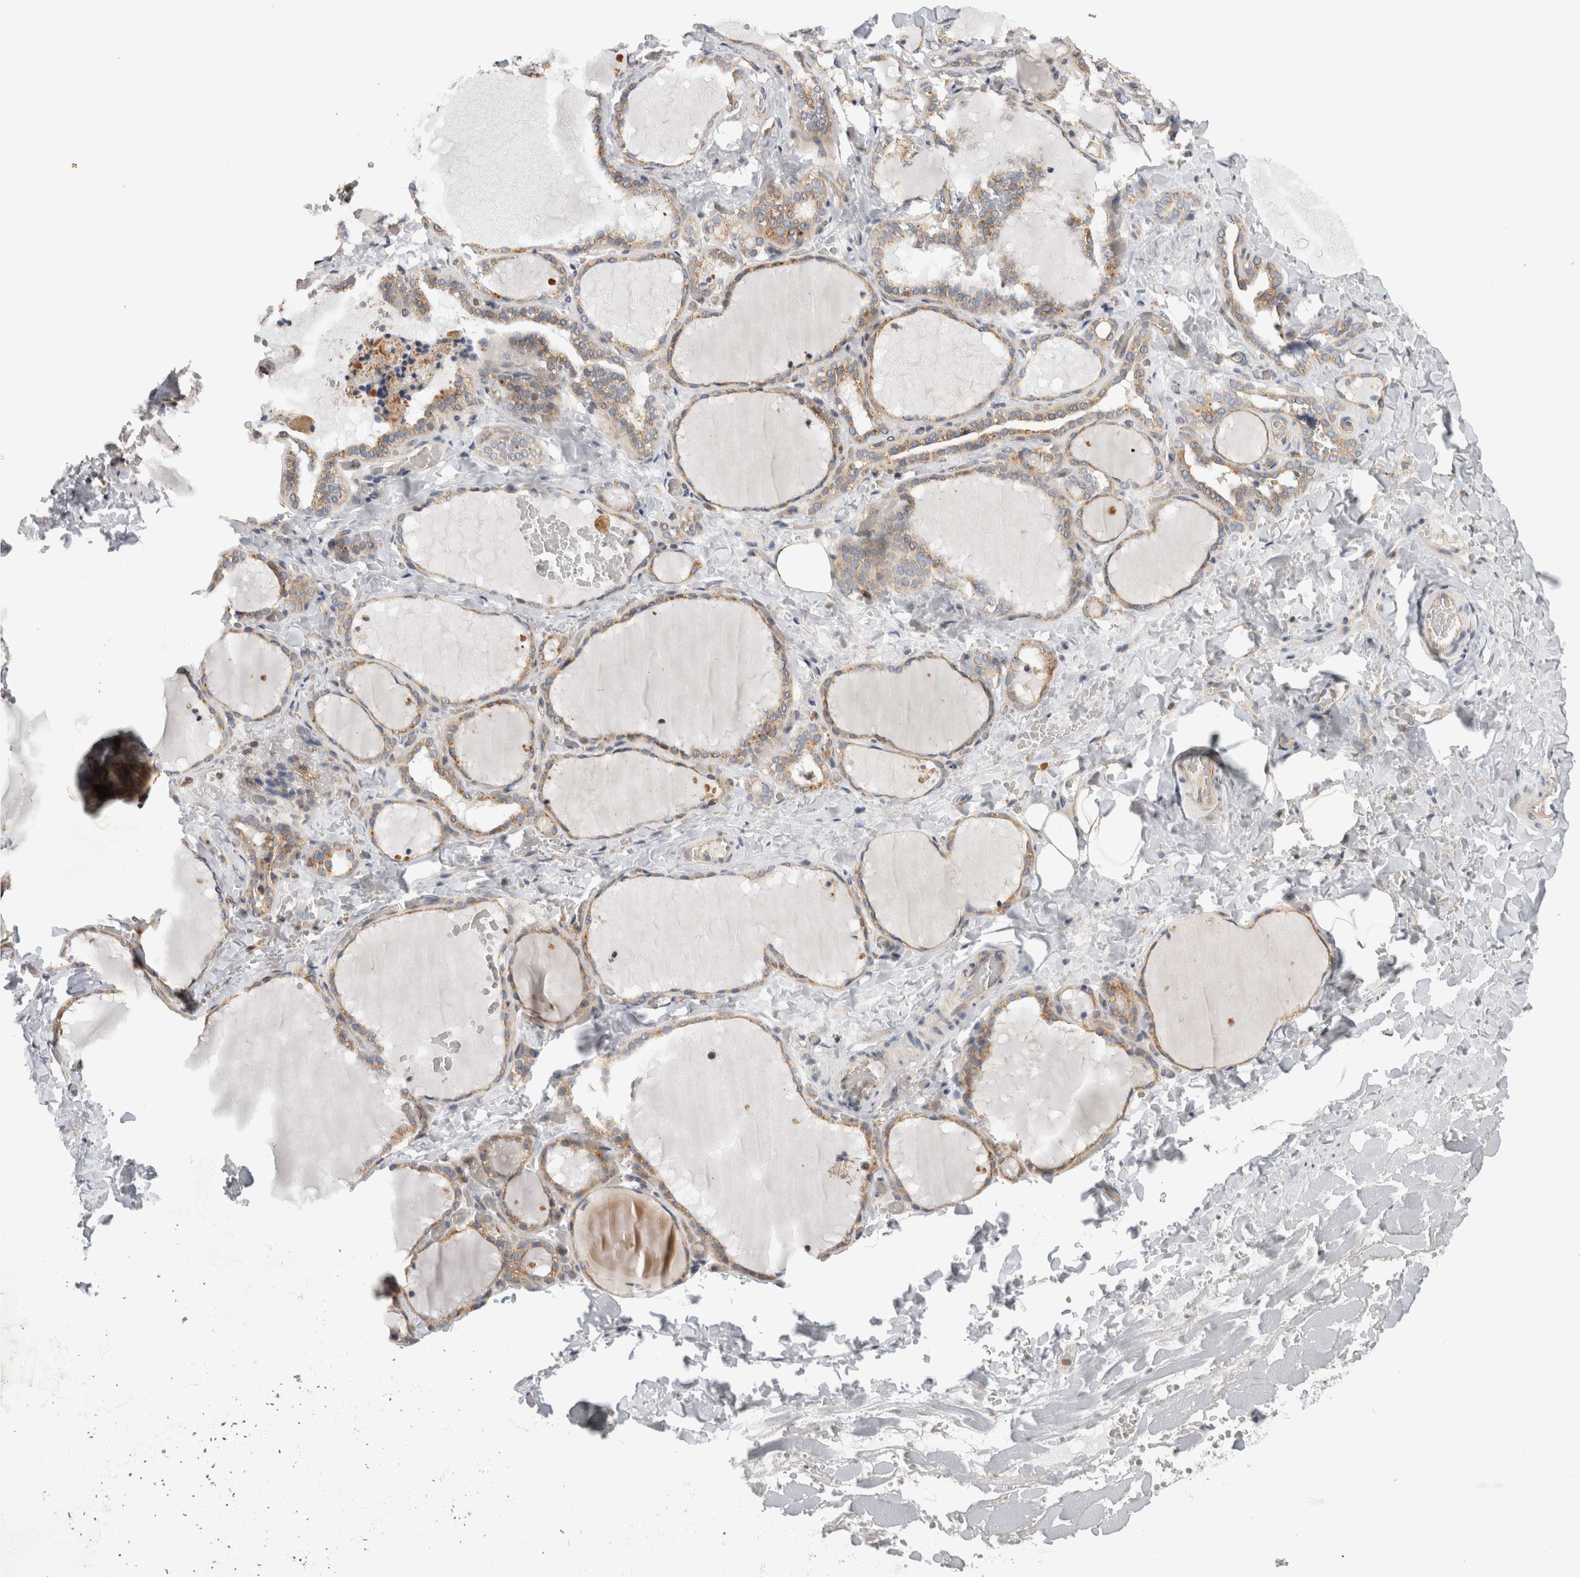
{"staining": {"intensity": "moderate", "quantity": ">75%", "location": "cytoplasmic/membranous"}, "tissue": "thyroid gland", "cell_type": "Glandular cells", "image_type": "normal", "snomed": [{"axis": "morphology", "description": "Normal tissue, NOS"}, {"axis": "topography", "description": "Thyroid gland"}], "caption": "Immunohistochemical staining of unremarkable thyroid gland reveals moderate cytoplasmic/membranous protein staining in approximately >75% of glandular cells. The staining is performed using DAB brown chromogen to label protein expression. The nuclei are counter-stained blue using hematoxylin.", "gene": "GRIK2", "patient": {"sex": "female", "age": 22}}